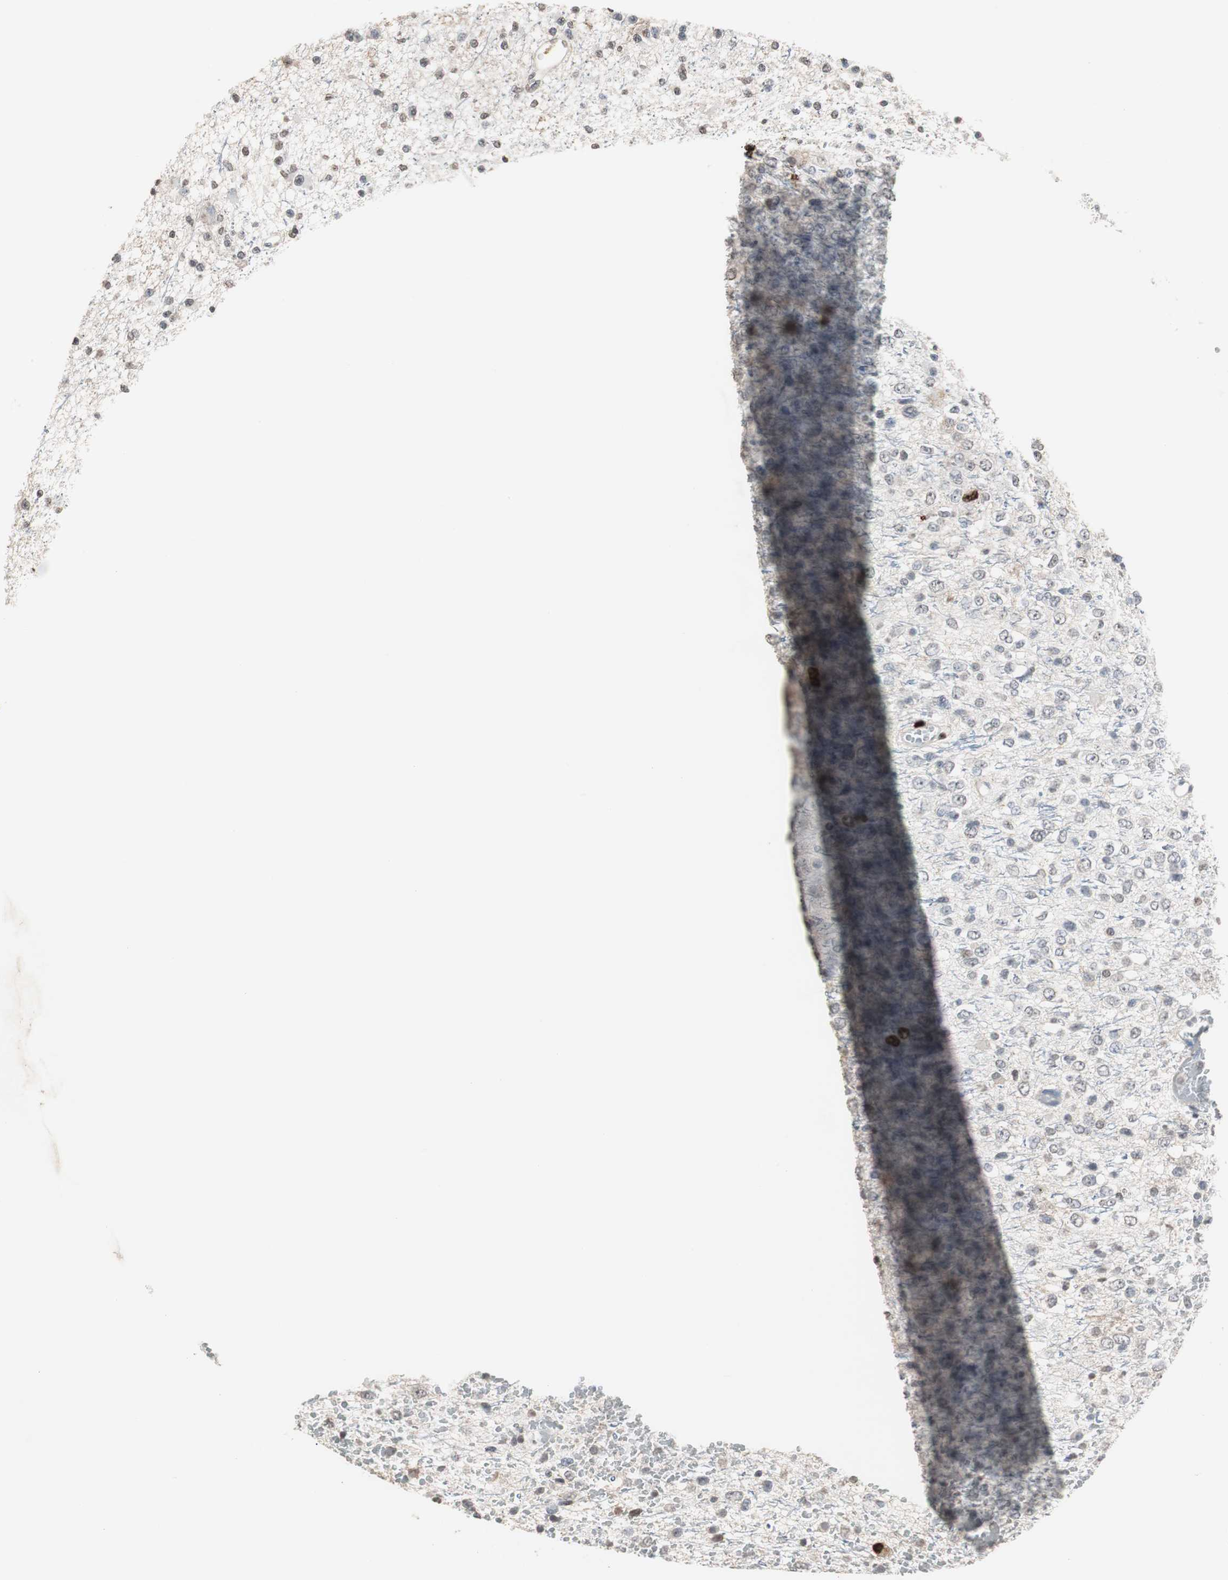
{"staining": {"intensity": "strong", "quantity": "<25%", "location": "nuclear"}, "tissue": "glioma", "cell_type": "Tumor cells", "image_type": "cancer", "snomed": [{"axis": "morphology", "description": "Glioma, malignant, High grade"}, {"axis": "topography", "description": "pancreas cauda"}], "caption": "Protein staining of glioma tissue demonstrates strong nuclear expression in about <25% of tumor cells.", "gene": "TOP2A", "patient": {"sex": "male", "age": 60}}